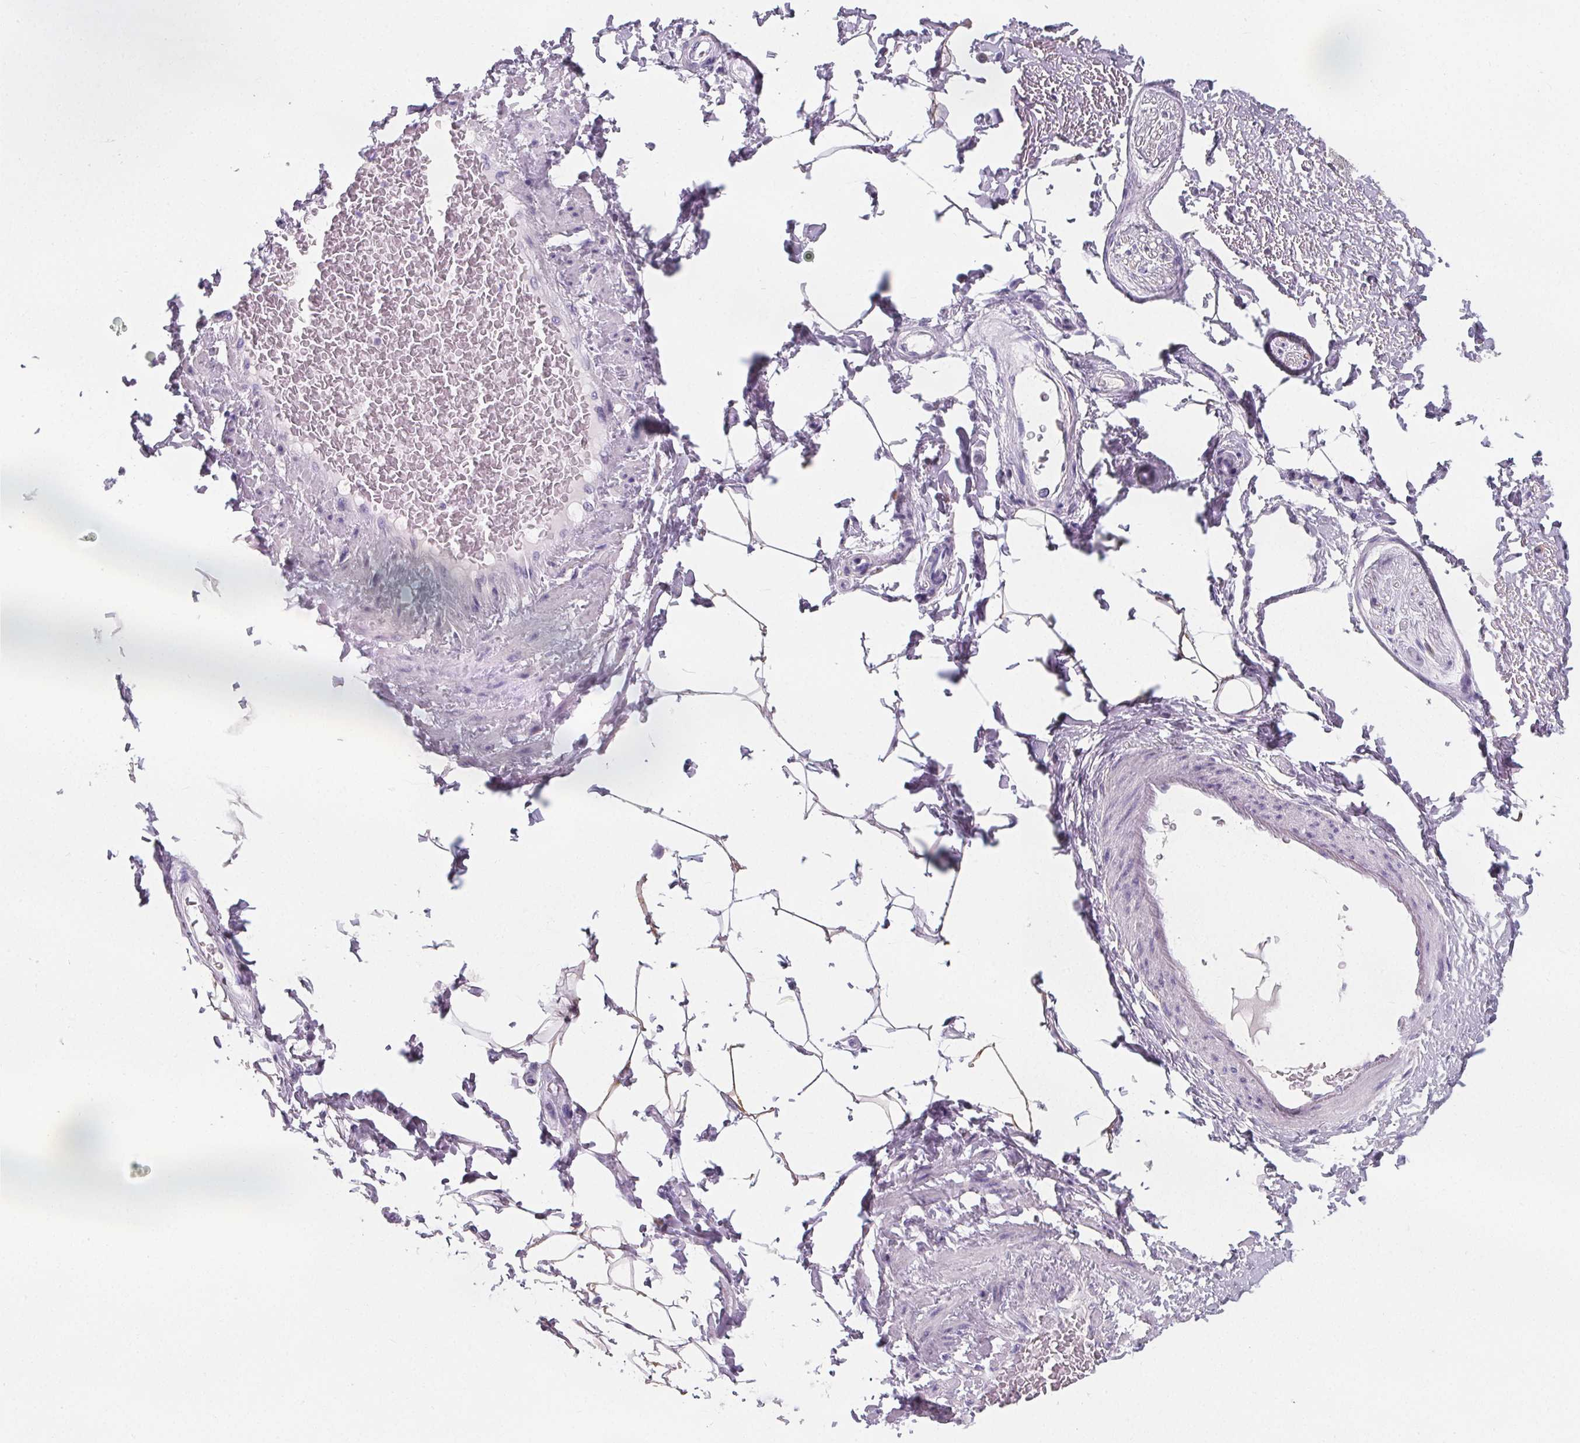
{"staining": {"intensity": "negative", "quantity": "none", "location": "none"}, "tissue": "adipose tissue", "cell_type": "Adipocytes", "image_type": "normal", "snomed": [{"axis": "morphology", "description": "Normal tissue, NOS"}, {"axis": "topography", "description": "Peripheral nerve tissue"}], "caption": "Adipocytes show no significant staining in benign adipose tissue. The staining is performed using DAB (3,3'-diaminobenzidine) brown chromogen with nuclei counter-stained in using hematoxylin.", "gene": "ADRB1", "patient": {"sex": "male", "age": 51}}